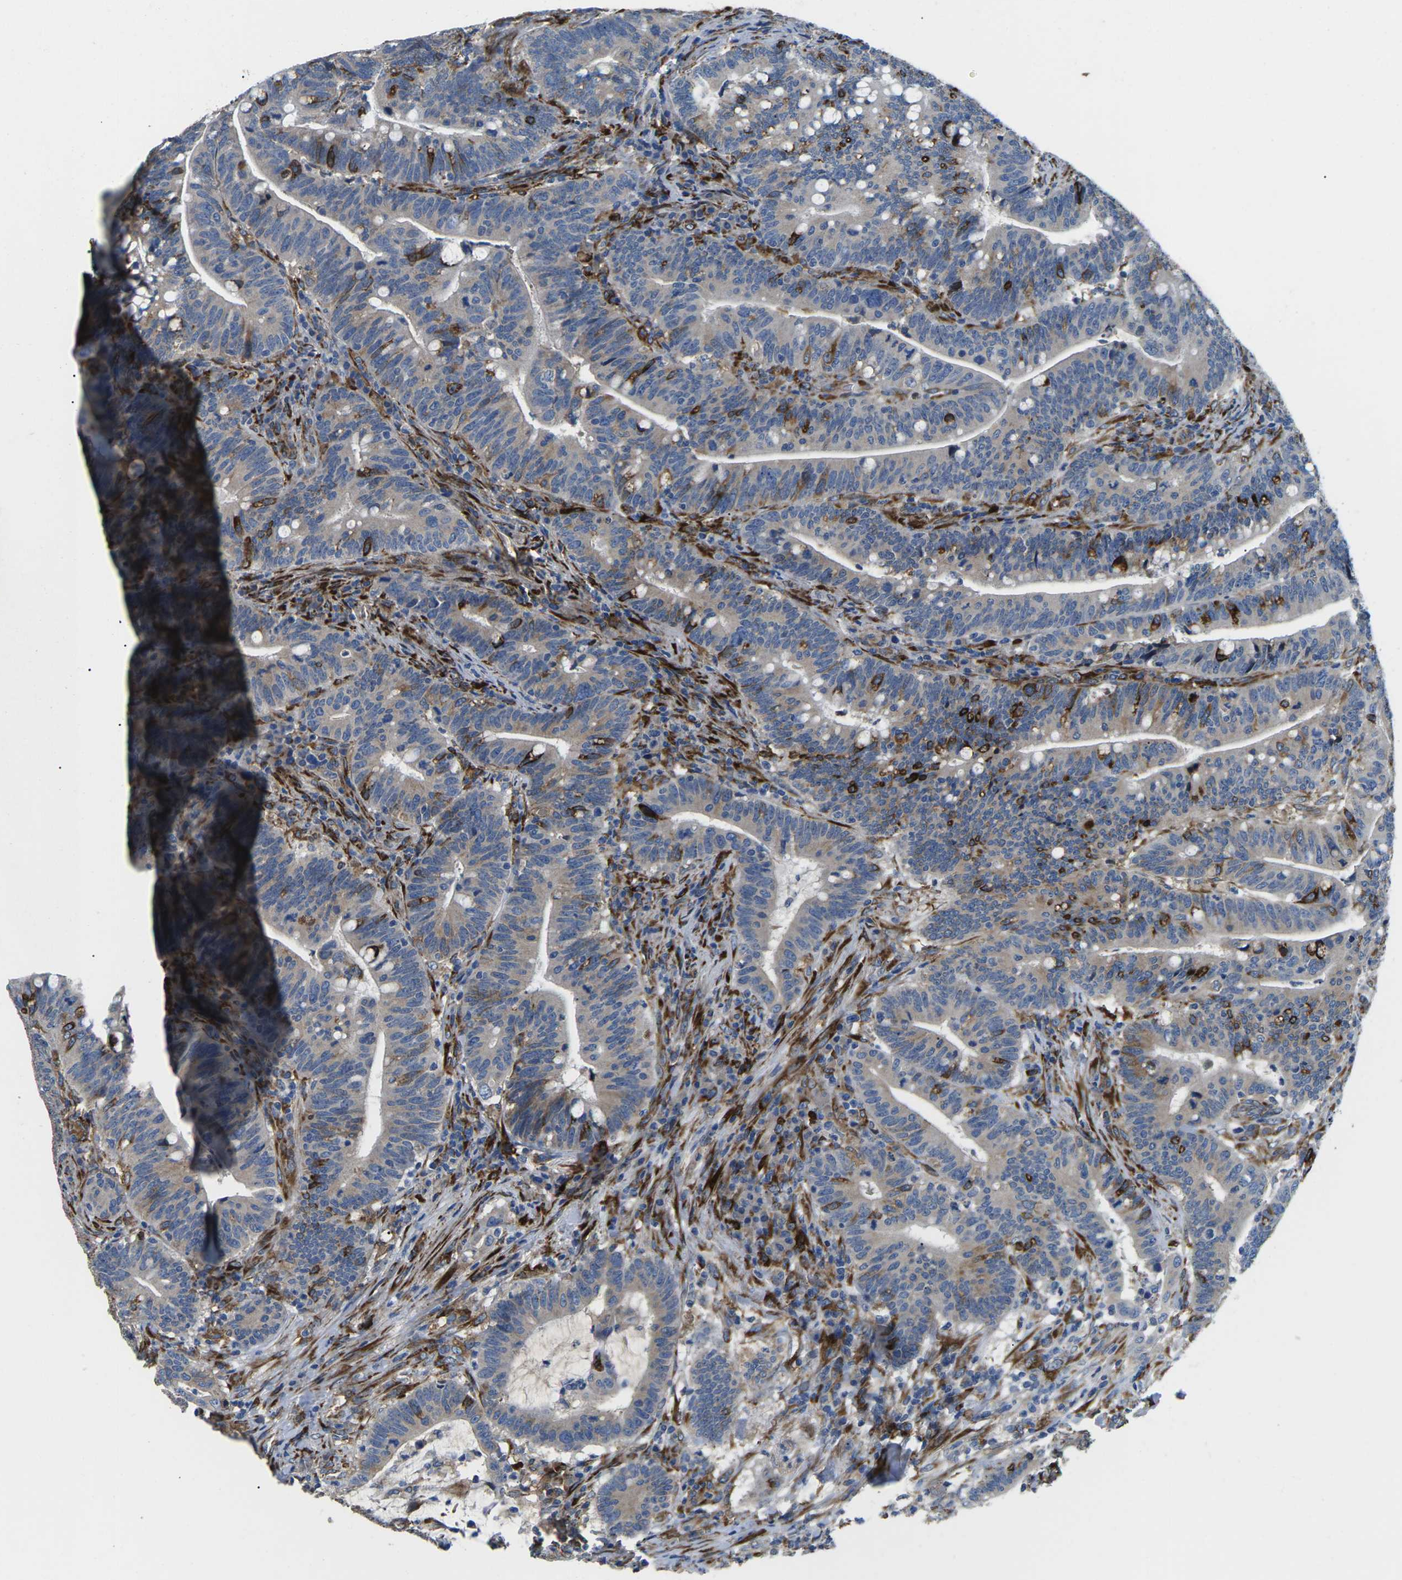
{"staining": {"intensity": "weak", "quantity": "<25%", "location": "cytoplasmic/membranous"}, "tissue": "colorectal cancer", "cell_type": "Tumor cells", "image_type": "cancer", "snomed": [{"axis": "morphology", "description": "Normal tissue, NOS"}, {"axis": "morphology", "description": "Adenocarcinoma, NOS"}, {"axis": "topography", "description": "Colon"}], "caption": "Immunohistochemistry of adenocarcinoma (colorectal) reveals no positivity in tumor cells.", "gene": "PDZD8", "patient": {"sex": "female", "age": 66}}